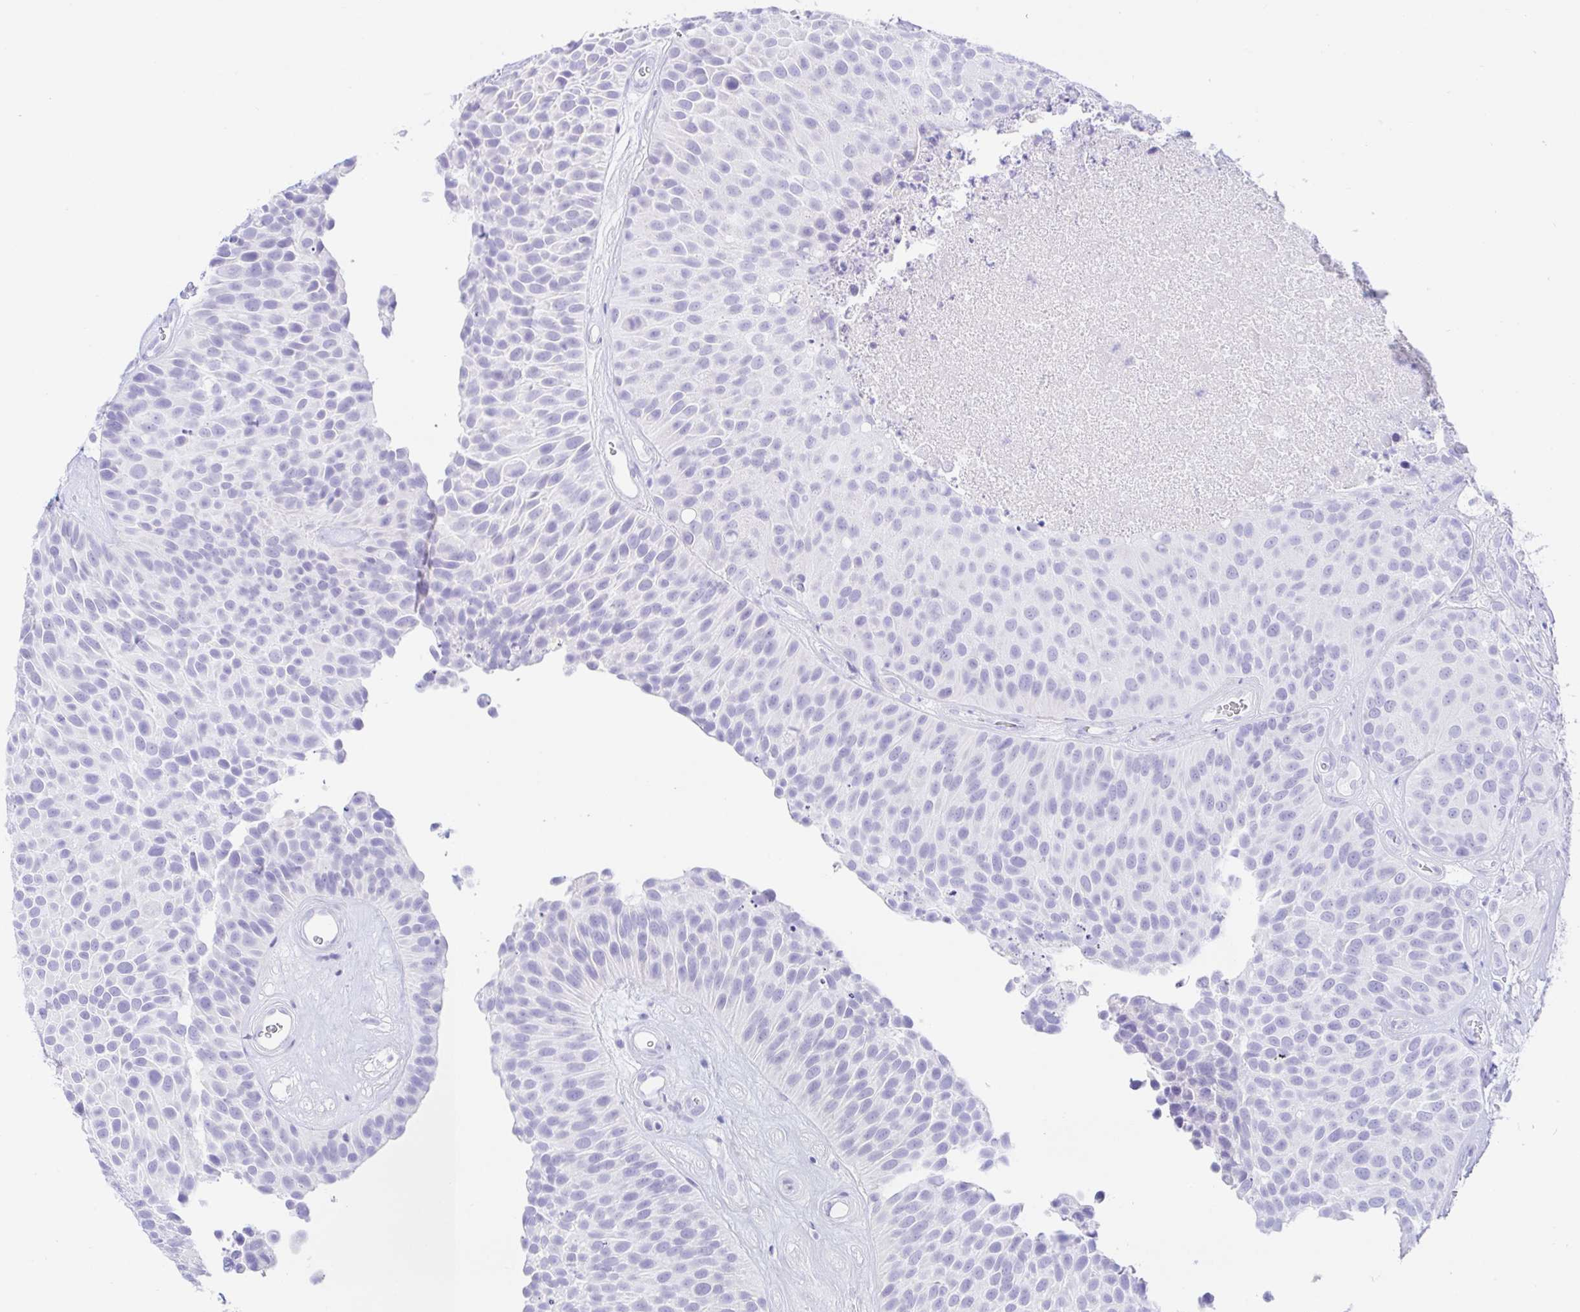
{"staining": {"intensity": "negative", "quantity": "none", "location": "none"}, "tissue": "urothelial cancer", "cell_type": "Tumor cells", "image_type": "cancer", "snomed": [{"axis": "morphology", "description": "Urothelial carcinoma, Low grade"}, {"axis": "topography", "description": "Urinary bladder"}], "caption": "This is an immunohistochemistry (IHC) micrograph of urothelial cancer. There is no expression in tumor cells.", "gene": "PAX8", "patient": {"sex": "male", "age": 76}}